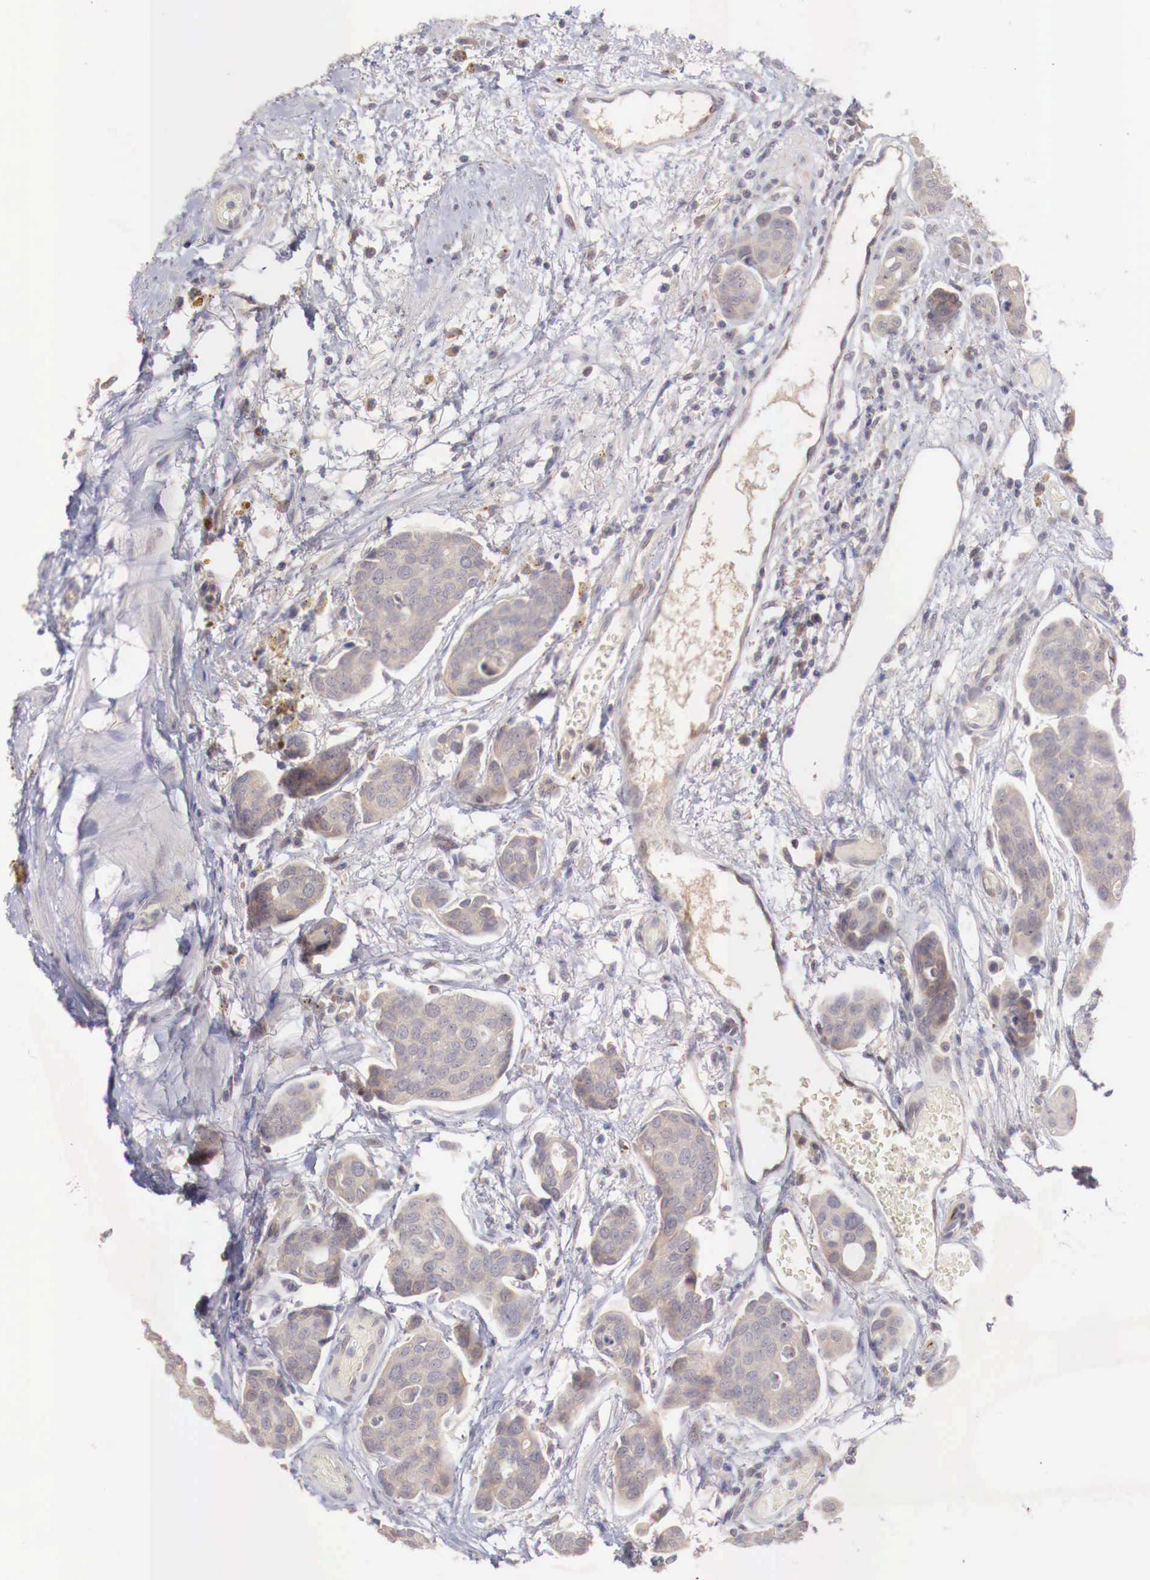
{"staining": {"intensity": "negative", "quantity": "none", "location": "none"}, "tissue": "urothelial cancer", "cell_type": "Tumor cells", "image_type": "cancer", "snomed": [{"axis": "morphology", "description": "Urothelial carcinoma, High grade"}, {"axis": "topography", "description": "Urinary bladder"}], "caption": "Immunohistochemistry of human urothelial carcinoma (high-grade) demonstrates no staining in tumor cells.", "gene": "WT1", "patient": {"sex": "male", "age": 78}}